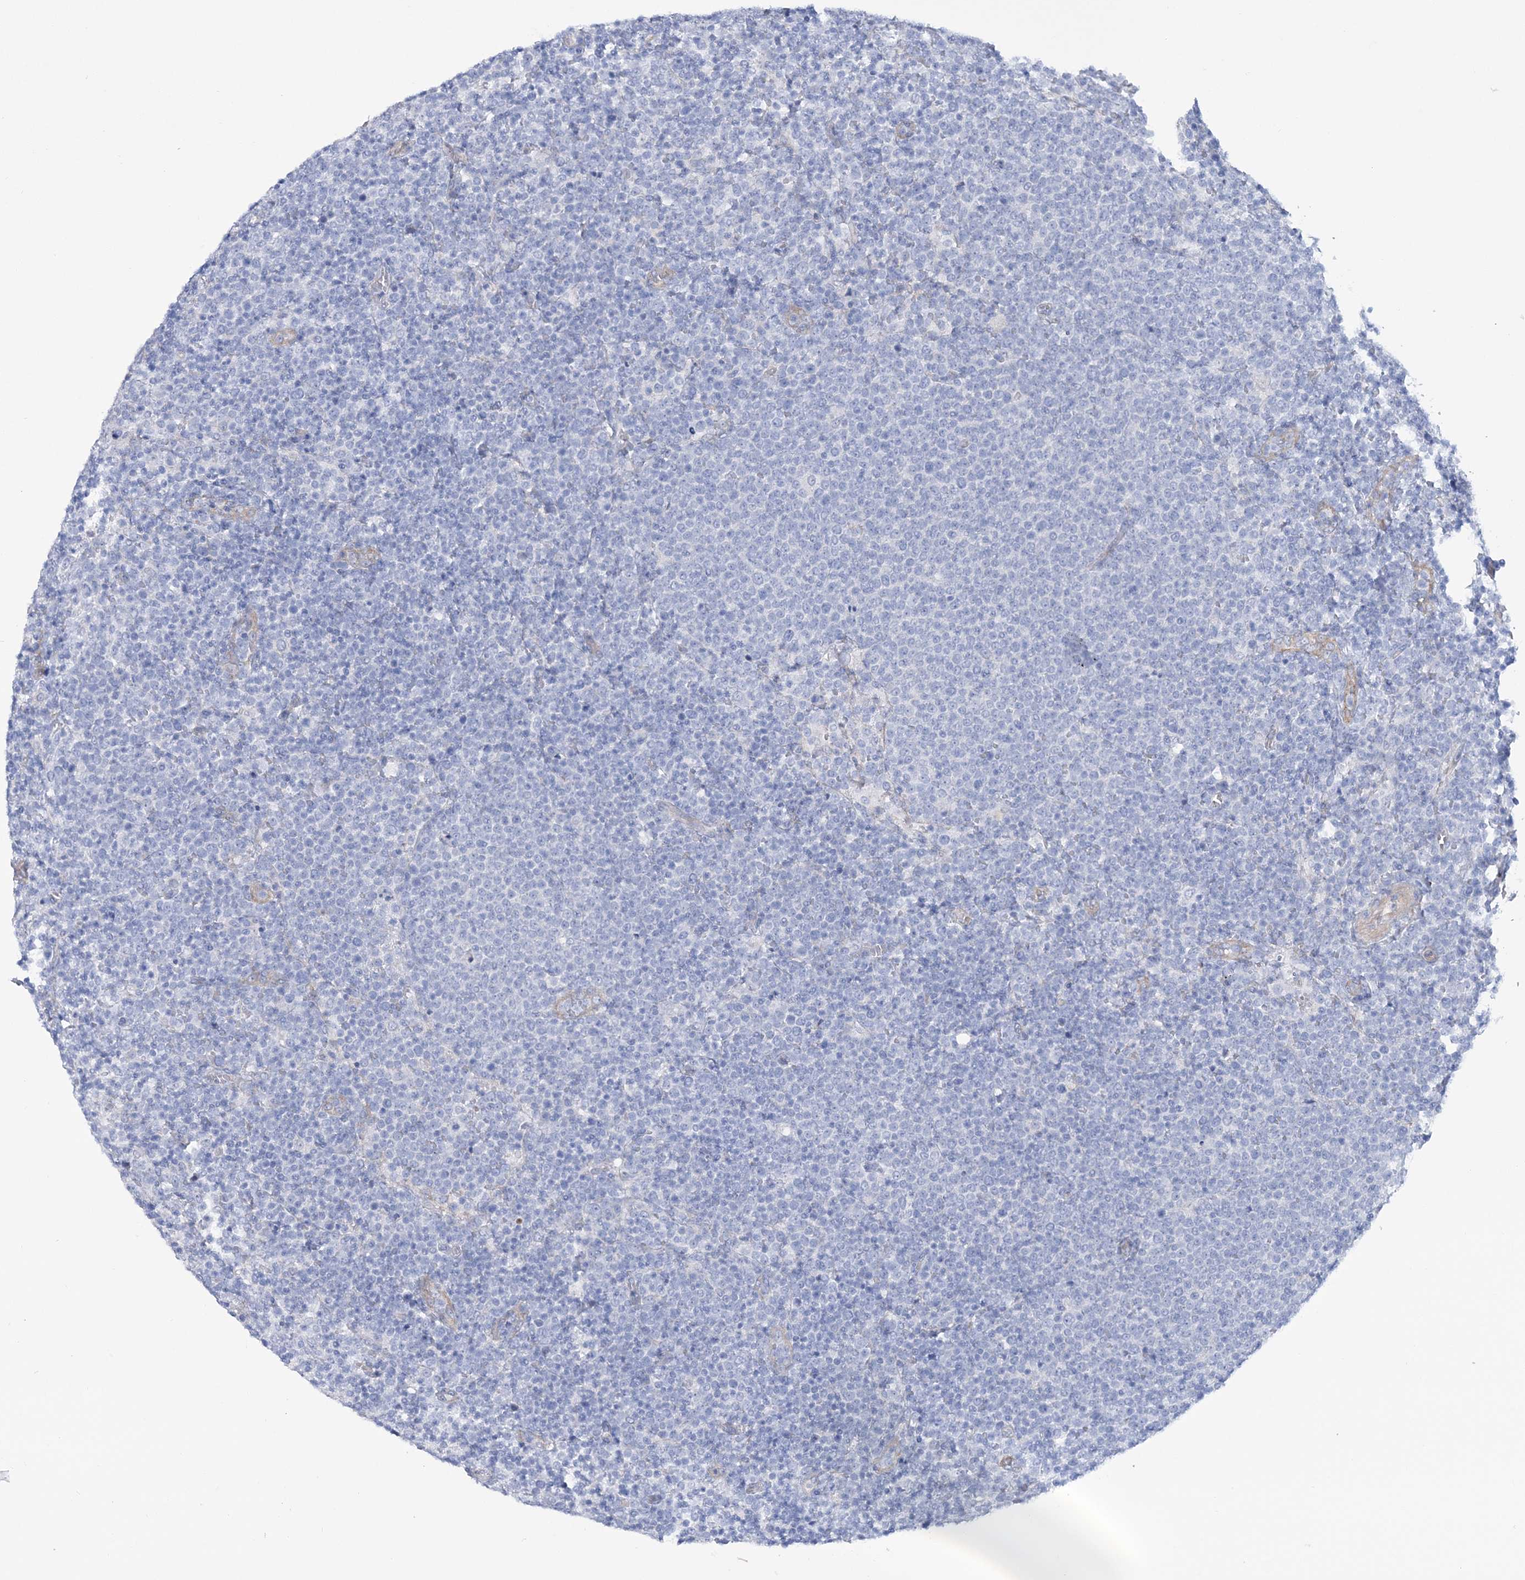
{"staining": {"intensity": "negative", "quantity": "none", "location": "none"}, "tissue": "lymphoma", "cell_type": "Tumor cells", "image_type": "cancer", "snomed": [{"axis": "morphology", "description": "Malignant lymphoma, non-Hodgkin's type, High grade"}, {"axis": "topography", "description": "Lymph node"}], "caption": "A high-resolution histopathology image shows immunohistochemistry (IHC) staining of malignant lymphoma, non-Hodgkin's type (high-grade), which displays no significant positivity in tumor cells.", "gene": "RAB11FIP5", "patient": {"sex": "male", "age": 61}}